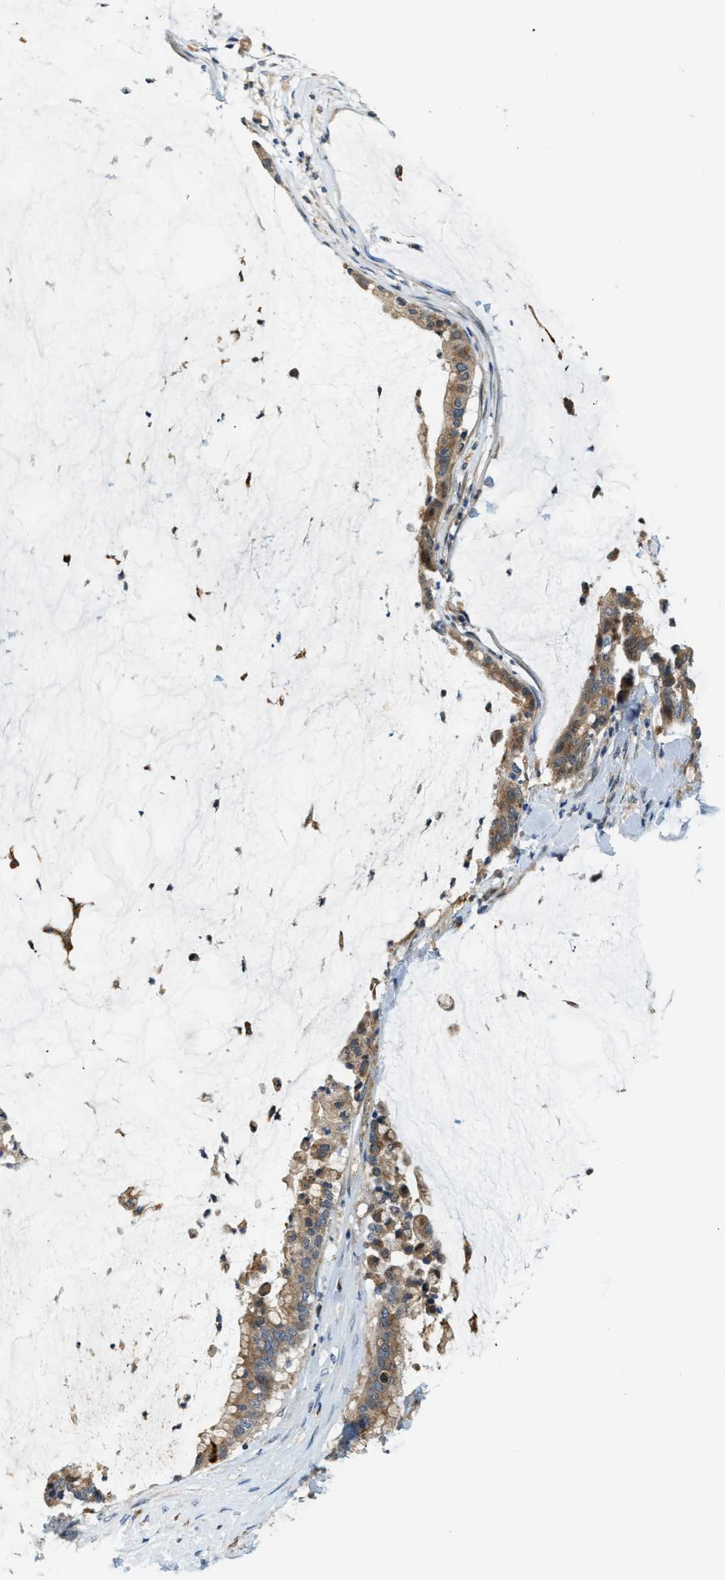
{"staining": {"intensity": "moderate", "quantity": ">75%", "location": "cytoplasmic/membranous"}, "tissue": "pancreatic cancer", "cell_type": "Tumor cells", "image_type": "cancer", "snomed": [{"axis": "morphology", "description": "Adenocarcinoma, NOS"}, {"axis": "topography", "description": "Pancreas"}], "caption": "This is an image of immunohistochemistry staining of pancreatic cancer, which shows moderate staining in the cytoplasmic/membranous of tumor cells.", "gene": "STARD3NL", "patient": {"sex": "male", "age": 41}}